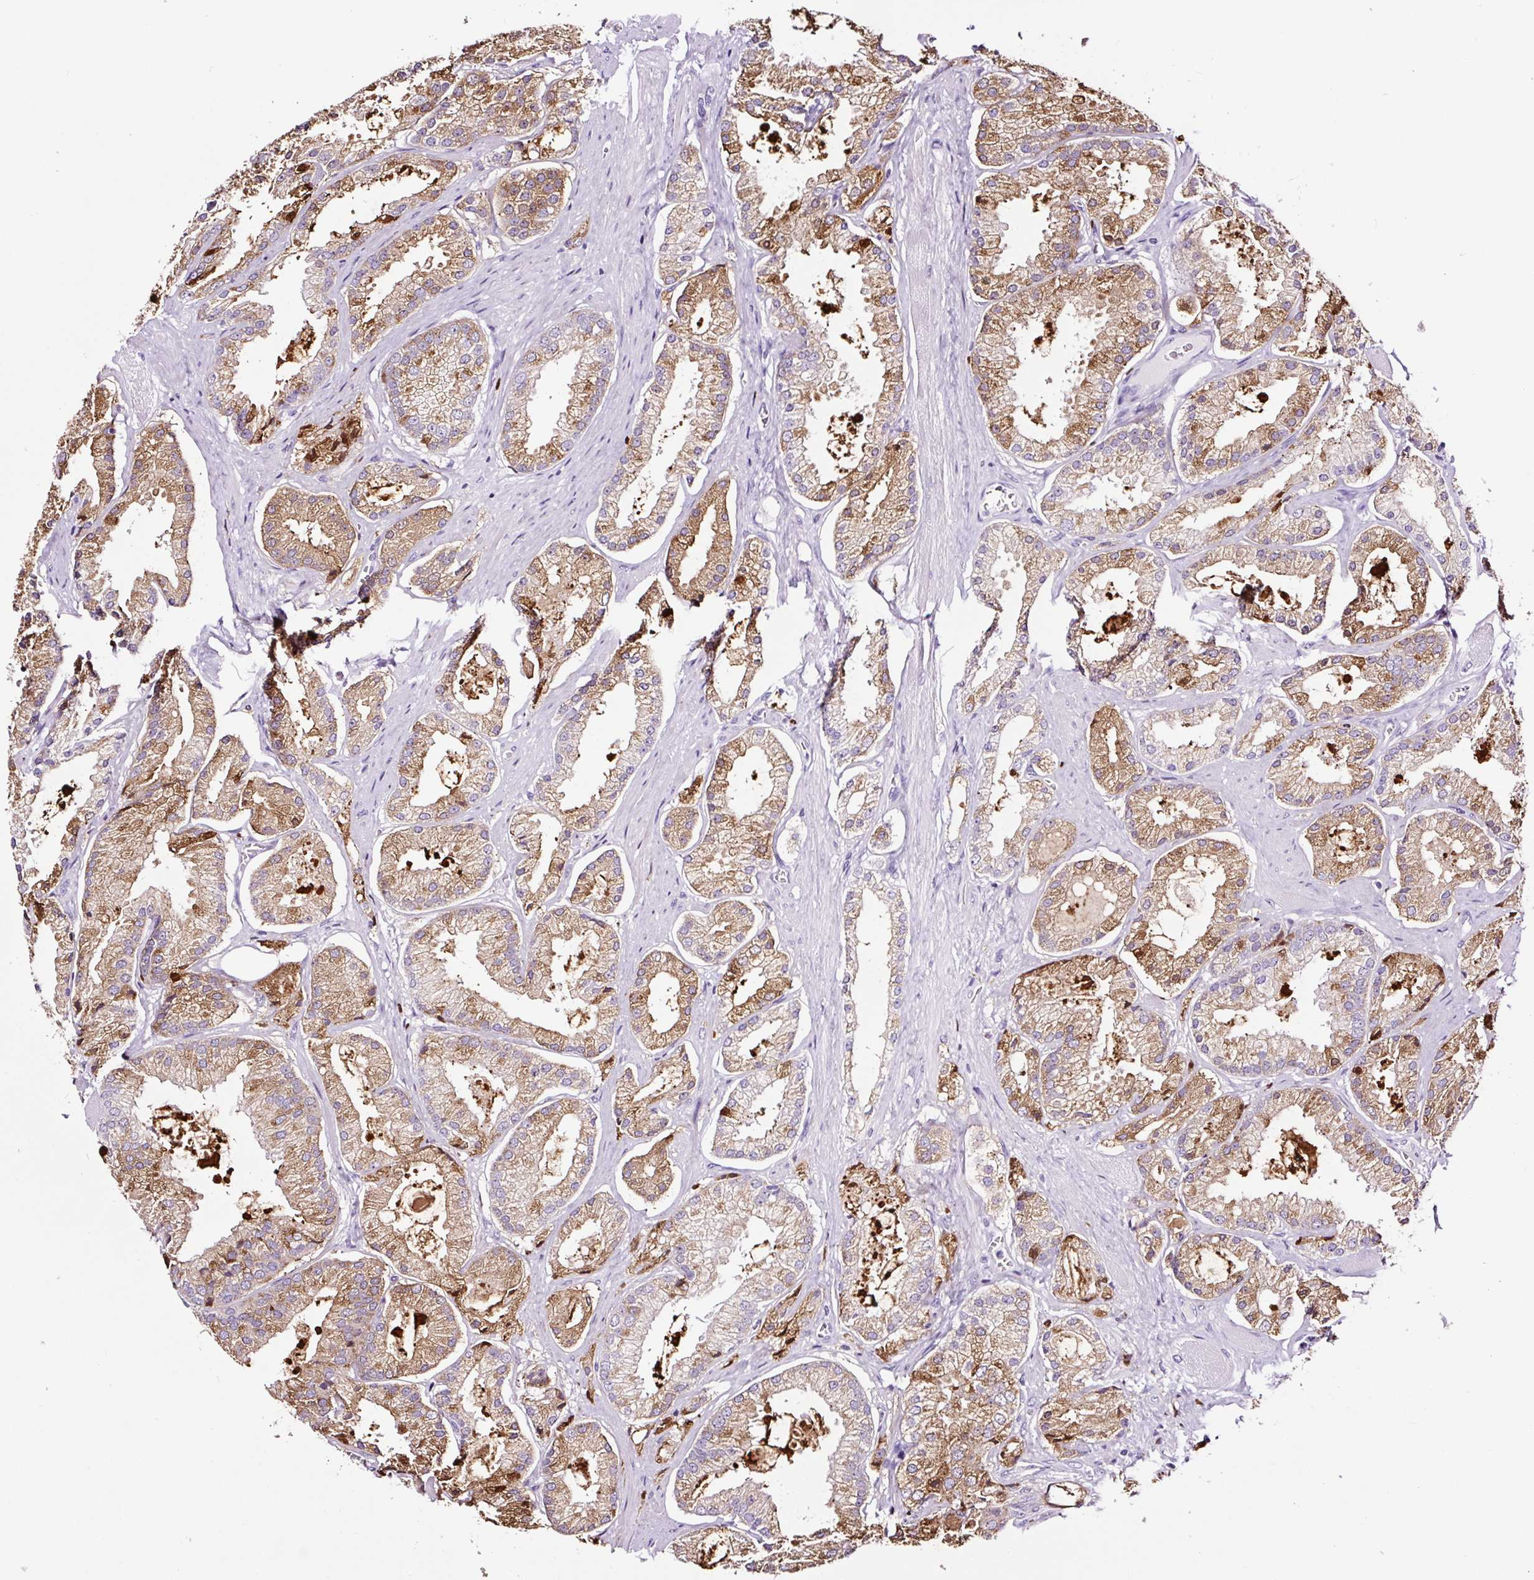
{"staining": {"intensity": "moderate", "quantity": ">75%", "location": "cytoplasmic/membranous"}, "tissue": "prostate cancer", "cell_type": "Tumor cells", "image_type": "cancer", "snomed": [{"axis": "morphology", "description": "Adenocarcinoma, High grade"}, {"axis": "topography", "description": "Prostate"}], "caption": "A medium amount of moderate cytoplasmic/membranous expression is identified in about >75% of tumor cells in high-grade adenocarcinoma (prostate) tissue.", "gene": "FBXL7", "patient": {"sex": "male", "age": 68}}